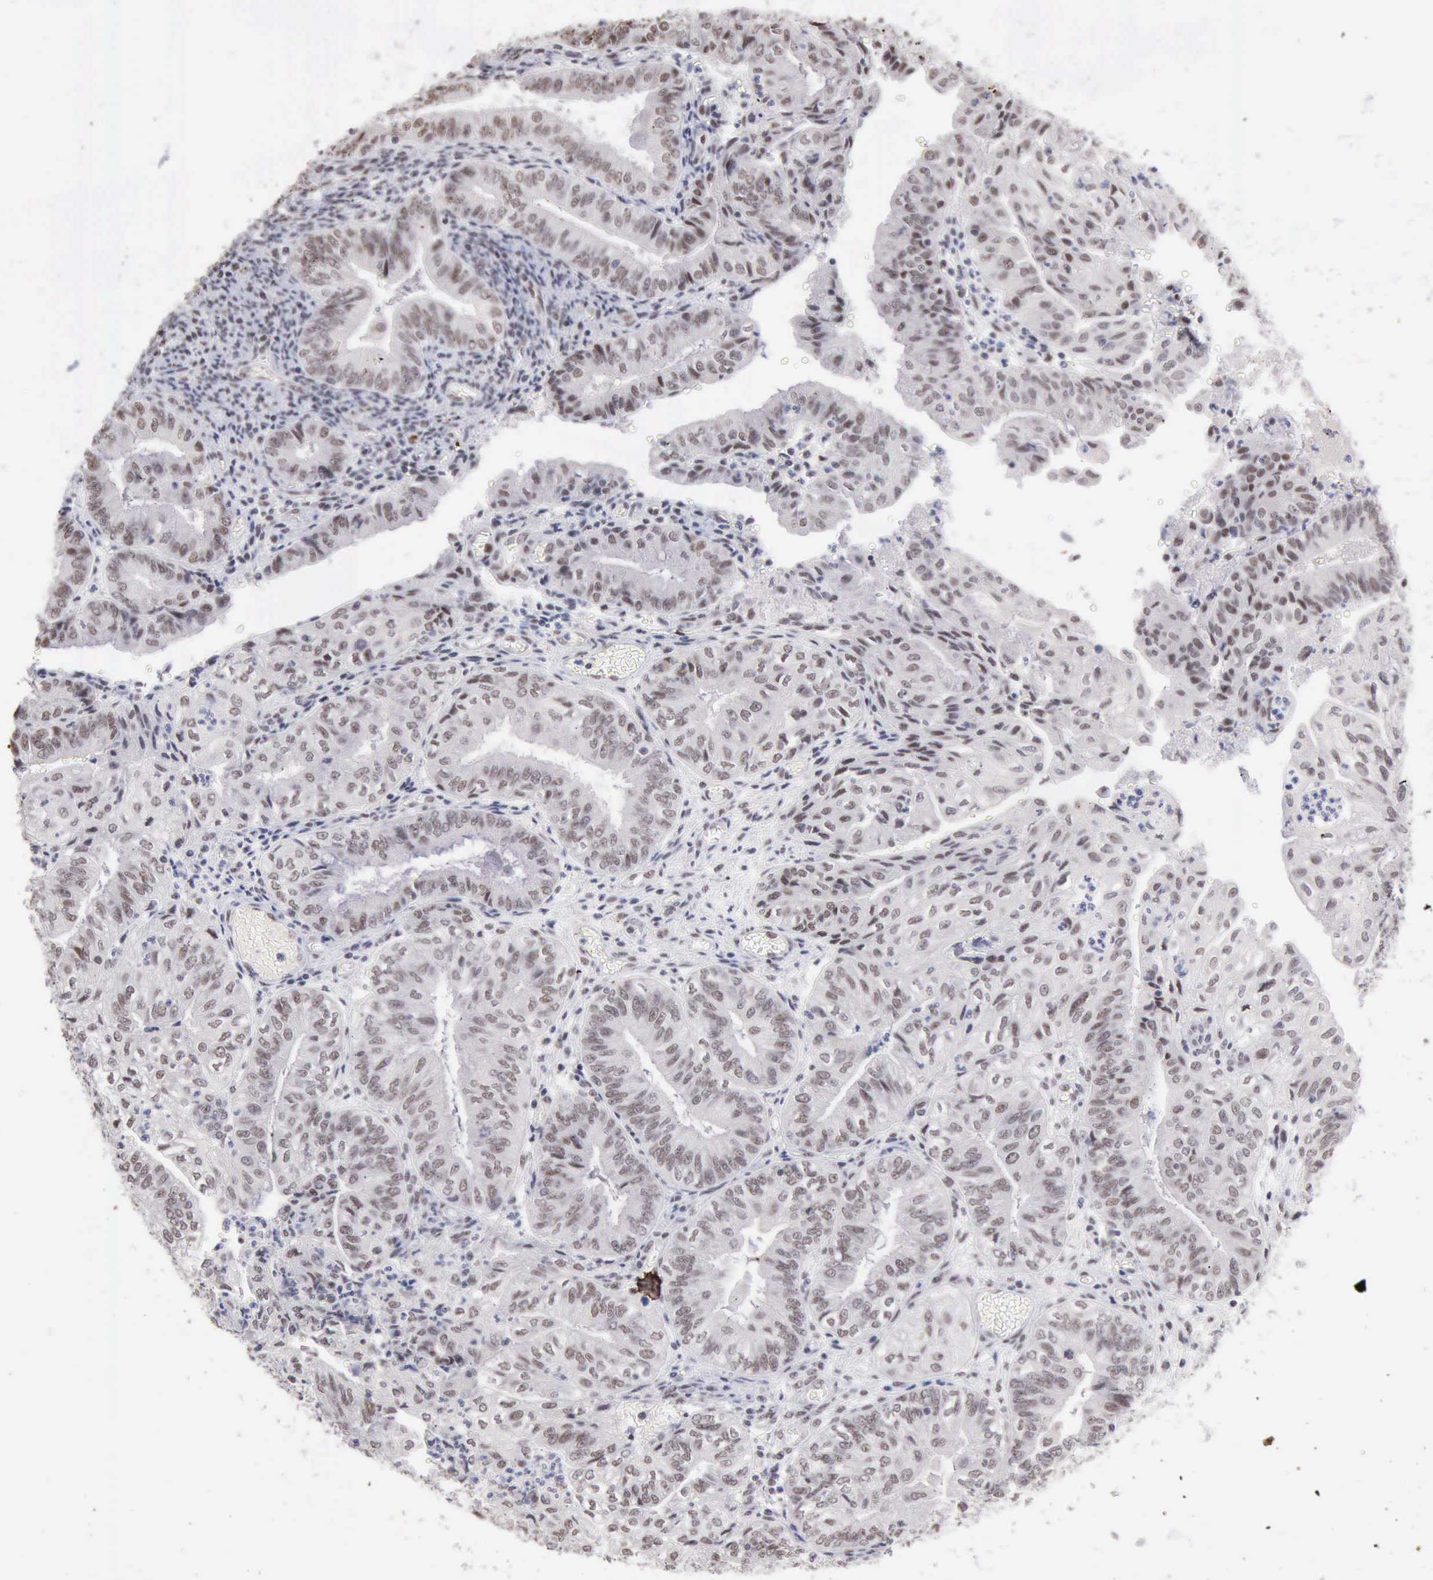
{"staining": {"intensity": "weak", "quantity": "25%-75%", "location": "nuclear"}, "tissue": "endometrial cancer", "cell_type": "Tumor cells", "image_type": "cancer", "snomed": [{"axis": "morphology", "description": "Adenocarcinoma, NOS"}, {"axis": "topography", "description": "Endometrium"}], "caption": "Protein expression analysis of human endometrial cancer reveals weak nuclear expression in about 25%-75% of tumor cells.", "gene": "TAF1", "patient": {"sex": "female", "age": 55}}